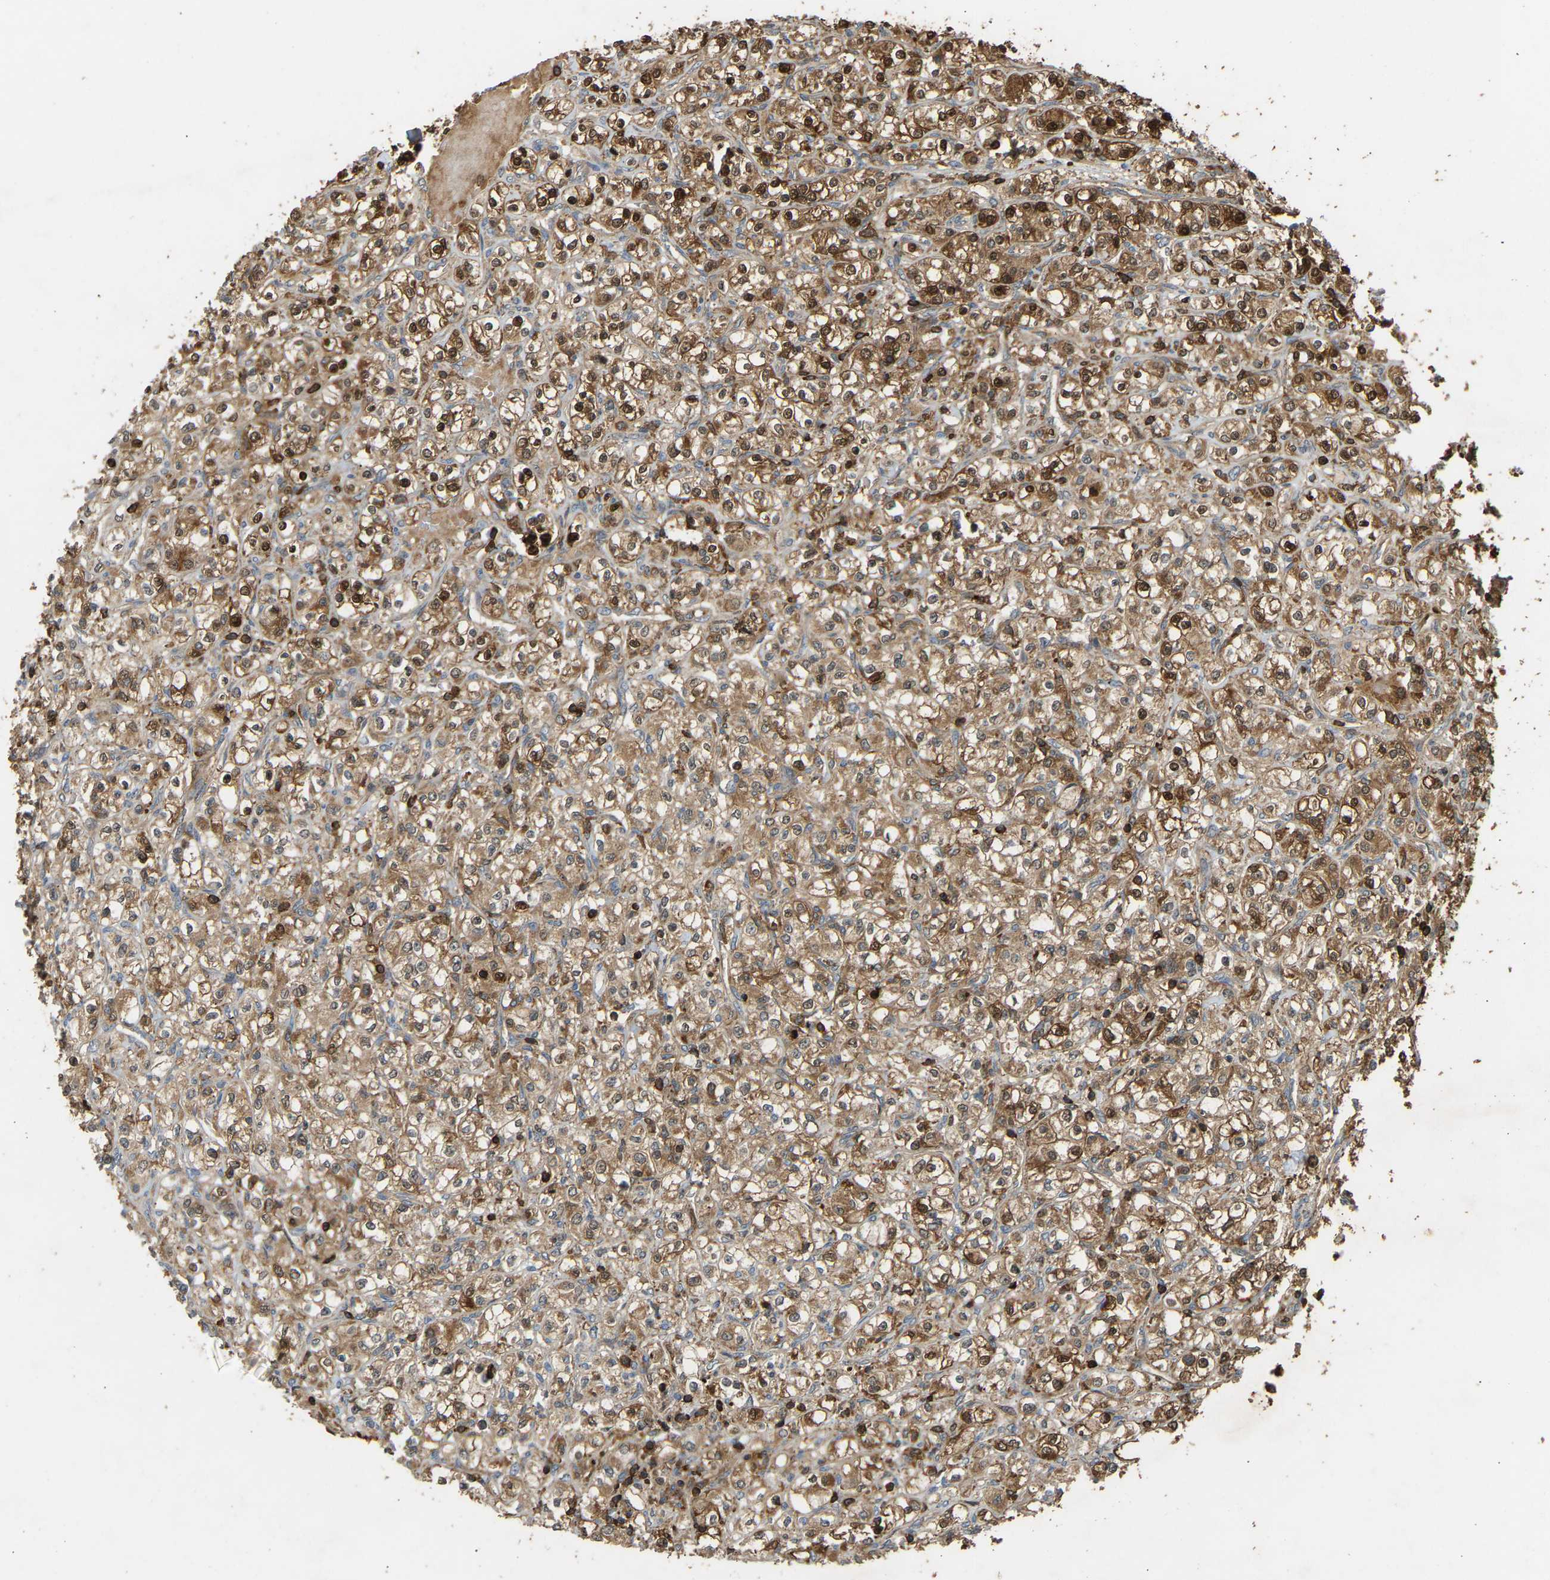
{"staining": {"intensity": "strong", "quantity": ">75%", "location": "cytoplasmic/membranous,nuclear"}, "tissue": "renal cancer", "cell_type": "Tumor cells", "image_type": "cancer", "snomed": [{"axis": "morphology", "description": "Adenocarcinoma, NOS"}, {"axis": "topography", "description": "Kidney"}], "caption": "This micrograph shows IHC staining of renal cancer, with high strong cytoplasmic/membranous and nuclear positivity in approximately >75% of tumor cells.", "gene": "GOPC", "patient": {"sex": "male", "age": 77}}